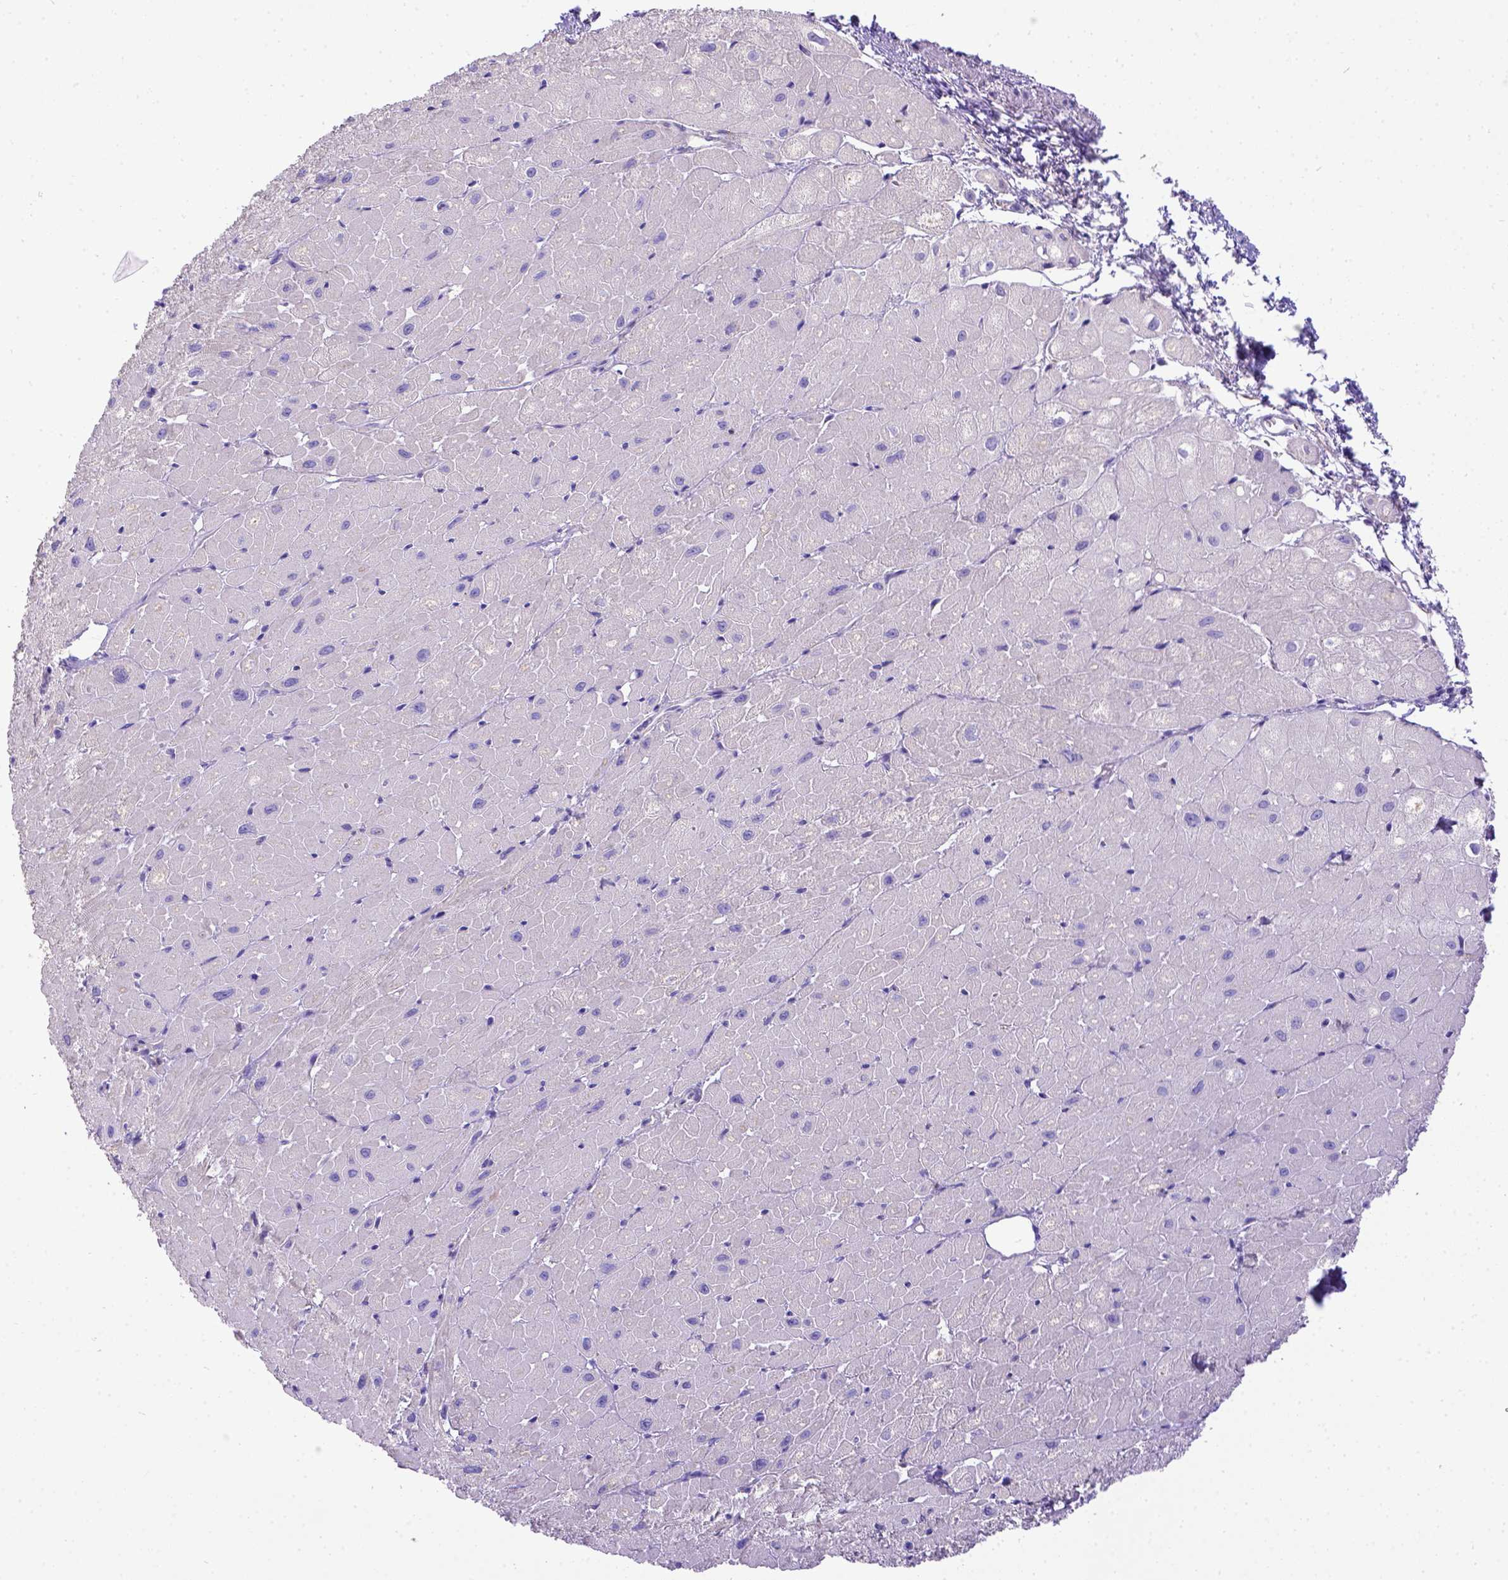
{"staining": {"intensity": "negative", "quantity": "none", "location": "none"}, "tissue": "heart muscle", "cell_type": "Cardiomyocytes", "image_type": "normal", "snomed": [{"axis": "morphology", "description": "Normal tissue, NOS"}, {"axis": "topography", "description": "Heart"}], "caption": "This is a photomicrograph of IHC staining of benign heart muscle, which shows no staining in cardiomyocytes.", "gene": "CFAP300", "patient": {"sex": "male", "age": 62}}